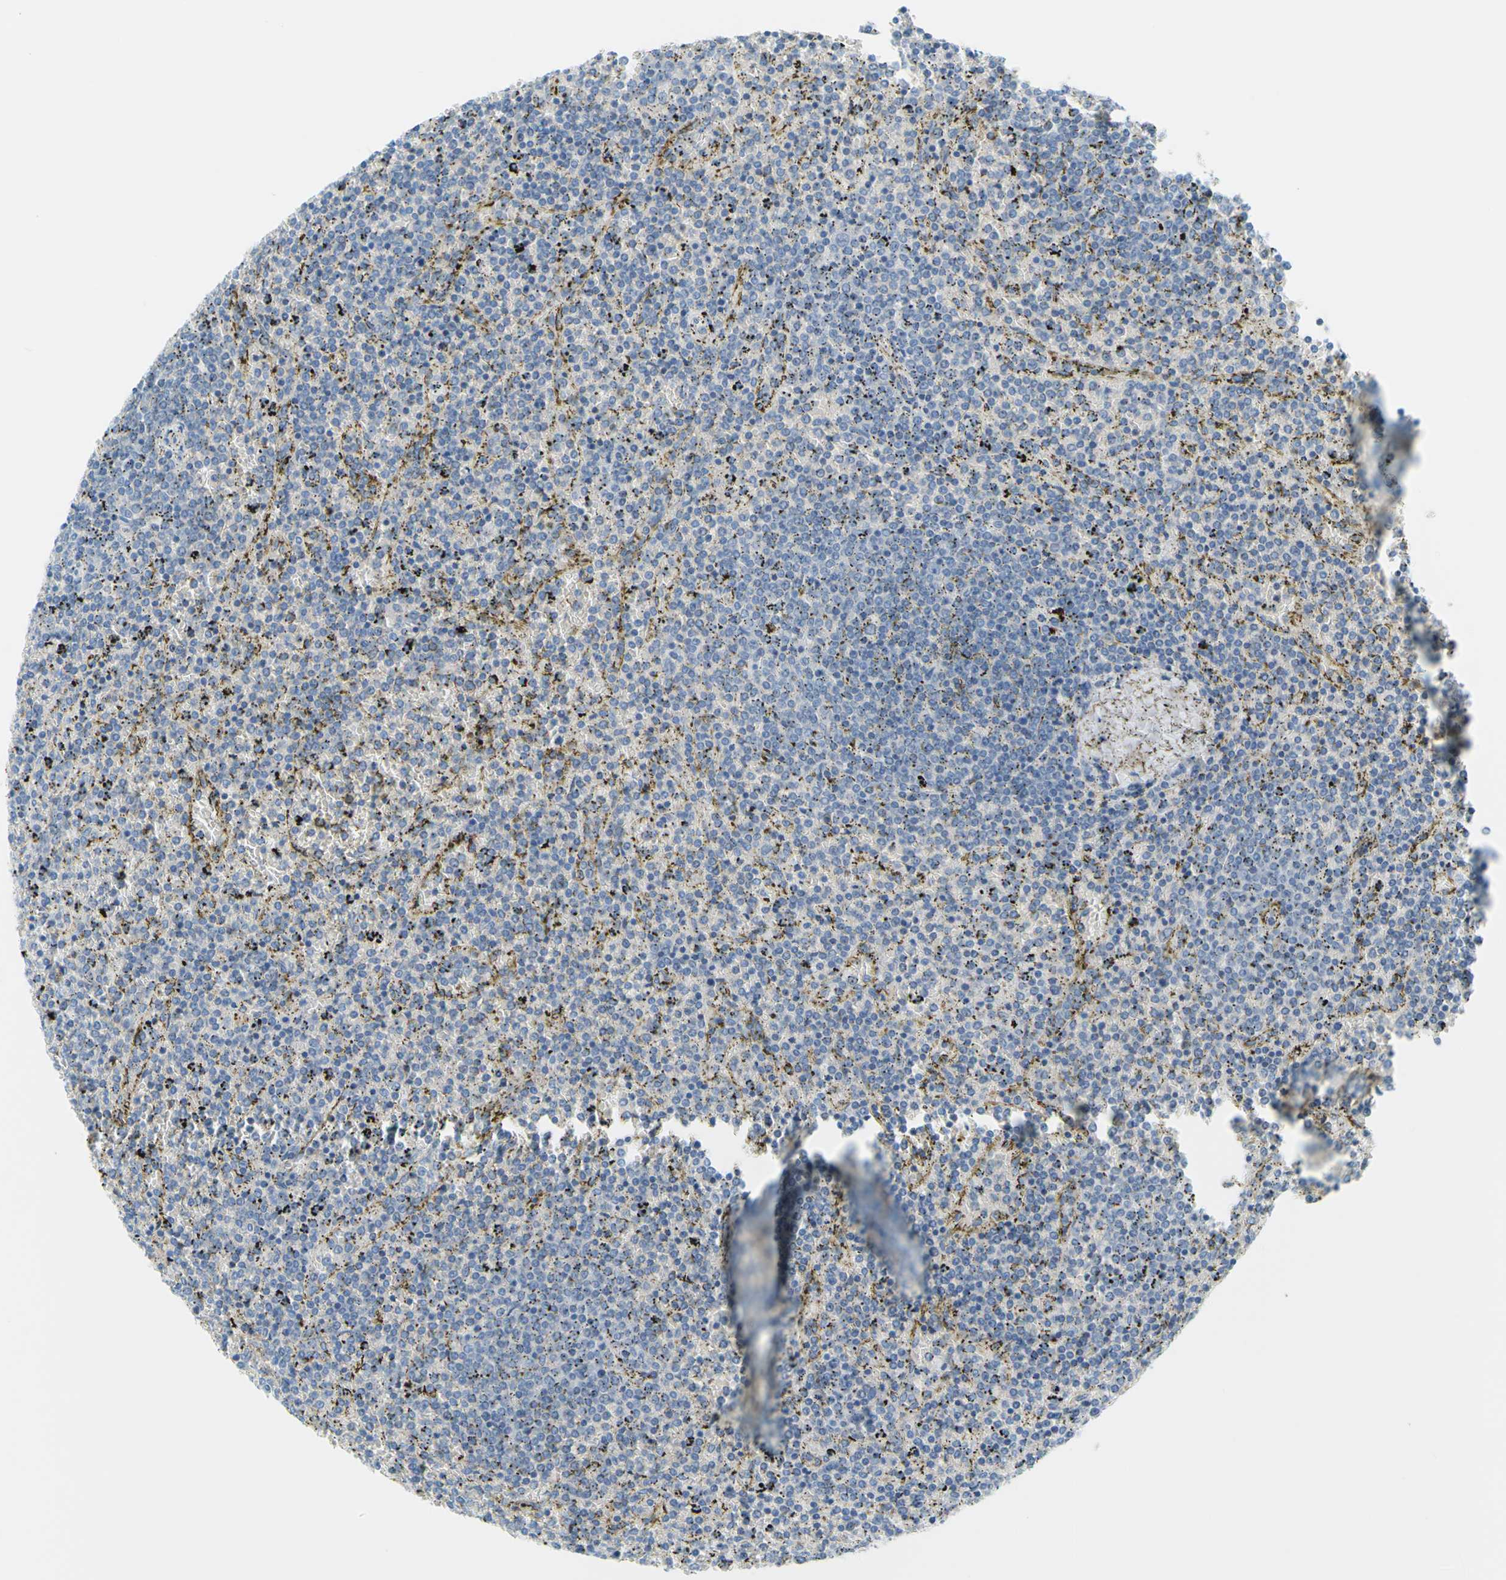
{"staining": {"intensity": "negative", "quantity": "none", "location": "none"}, "tissue": "lymphoma", "cell_type": "Tumor cells", "image_type": "cancer", "snomed": [{"axis": "morphology", "description": "Malignant lymphoma, non-Hodgkin's type, Low grade"}, {"axis": "topography", "description": "Spleen"}], "caption": "Tumor cells show no significant protein staining in lymphoma.", "gene": "FRMD4B", "patient": {"sex": "female", "age": 77}}